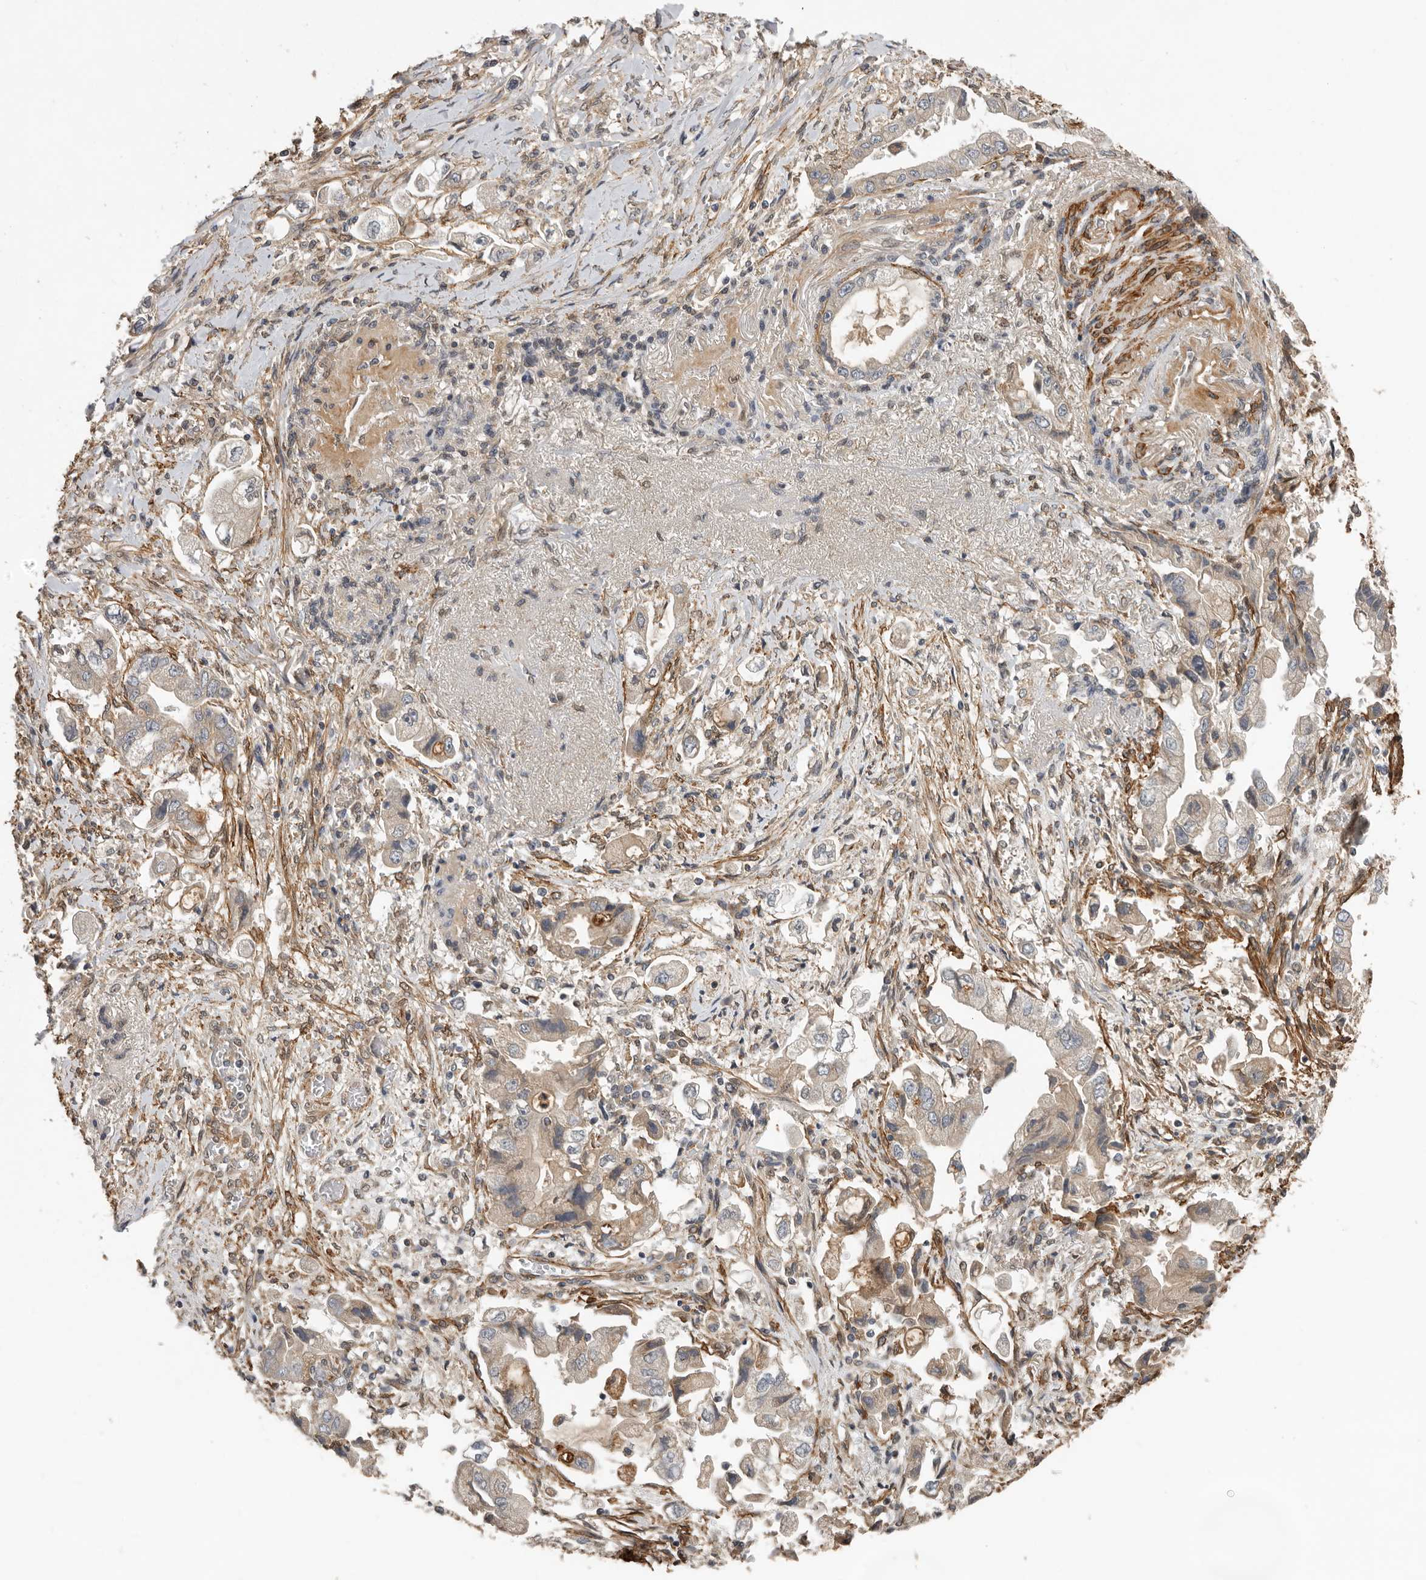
{"staining": {"intensity": "weak", "quantity": "25%-75%", "location": "cytoplasmic/membranous"}, "tissue": "stomach cancer", "cell_type": "Tumor cells", "image_type": "cancer", "snomed": [{"axis": "morphology", "description": "Adenocarcinoma, NOS"}, {"axis": "topography", "description": "Stomach"}], "caption": "A micrograph showing weak cytoplasmic/membranous positivity in about 25%-75% of tumor cells in stomach cancer, as visualized by brown immunohistochemical staining.", "gene": "RNF157", "patient": {"sex": "male", "age": 62}}